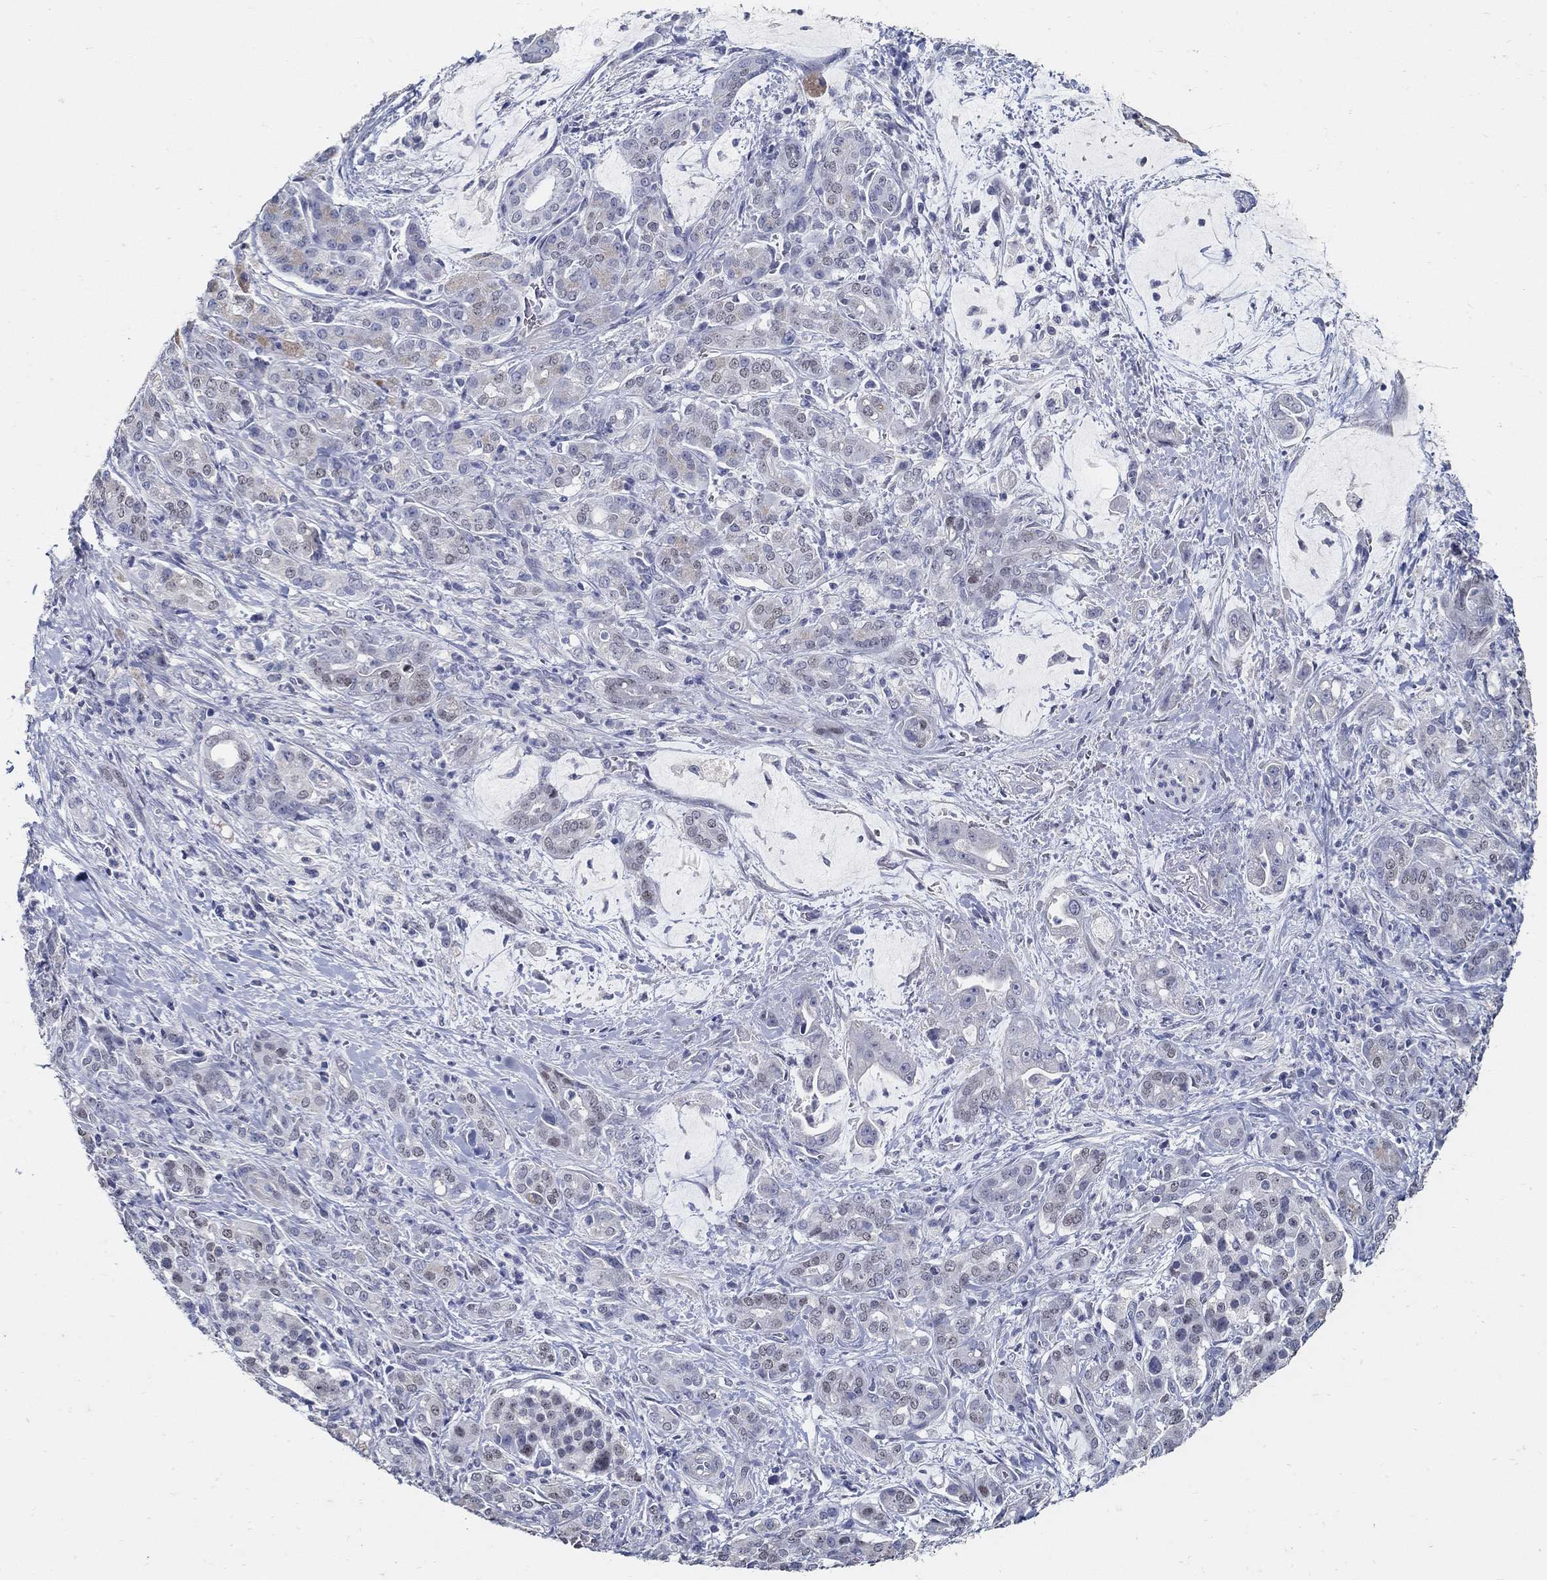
{"staining": {"intensity": "negative", "quantity": "none", "location": "none"}, "tissue": "pancreatic cancer", "cell_type": "Tumor cells", "image_type": "cancer", "snomed": [{"axis": "morphology", "description": "Normal tissue, NOS"}, {"axis": "morphology", "description": "Inflammation, NOS"}, {"axis": "morphology", "description": "Adenocarcinoma, NOS"}, {"axis": "topography", "description": "Pancreas"}], "caption": "The immunohistochemistry (IHC) histopathology image has no significant expression in tumor cells of pancreatic cancer tissue.", "gene": "USP29", "patient": {"sex": "male", "age": 57}}